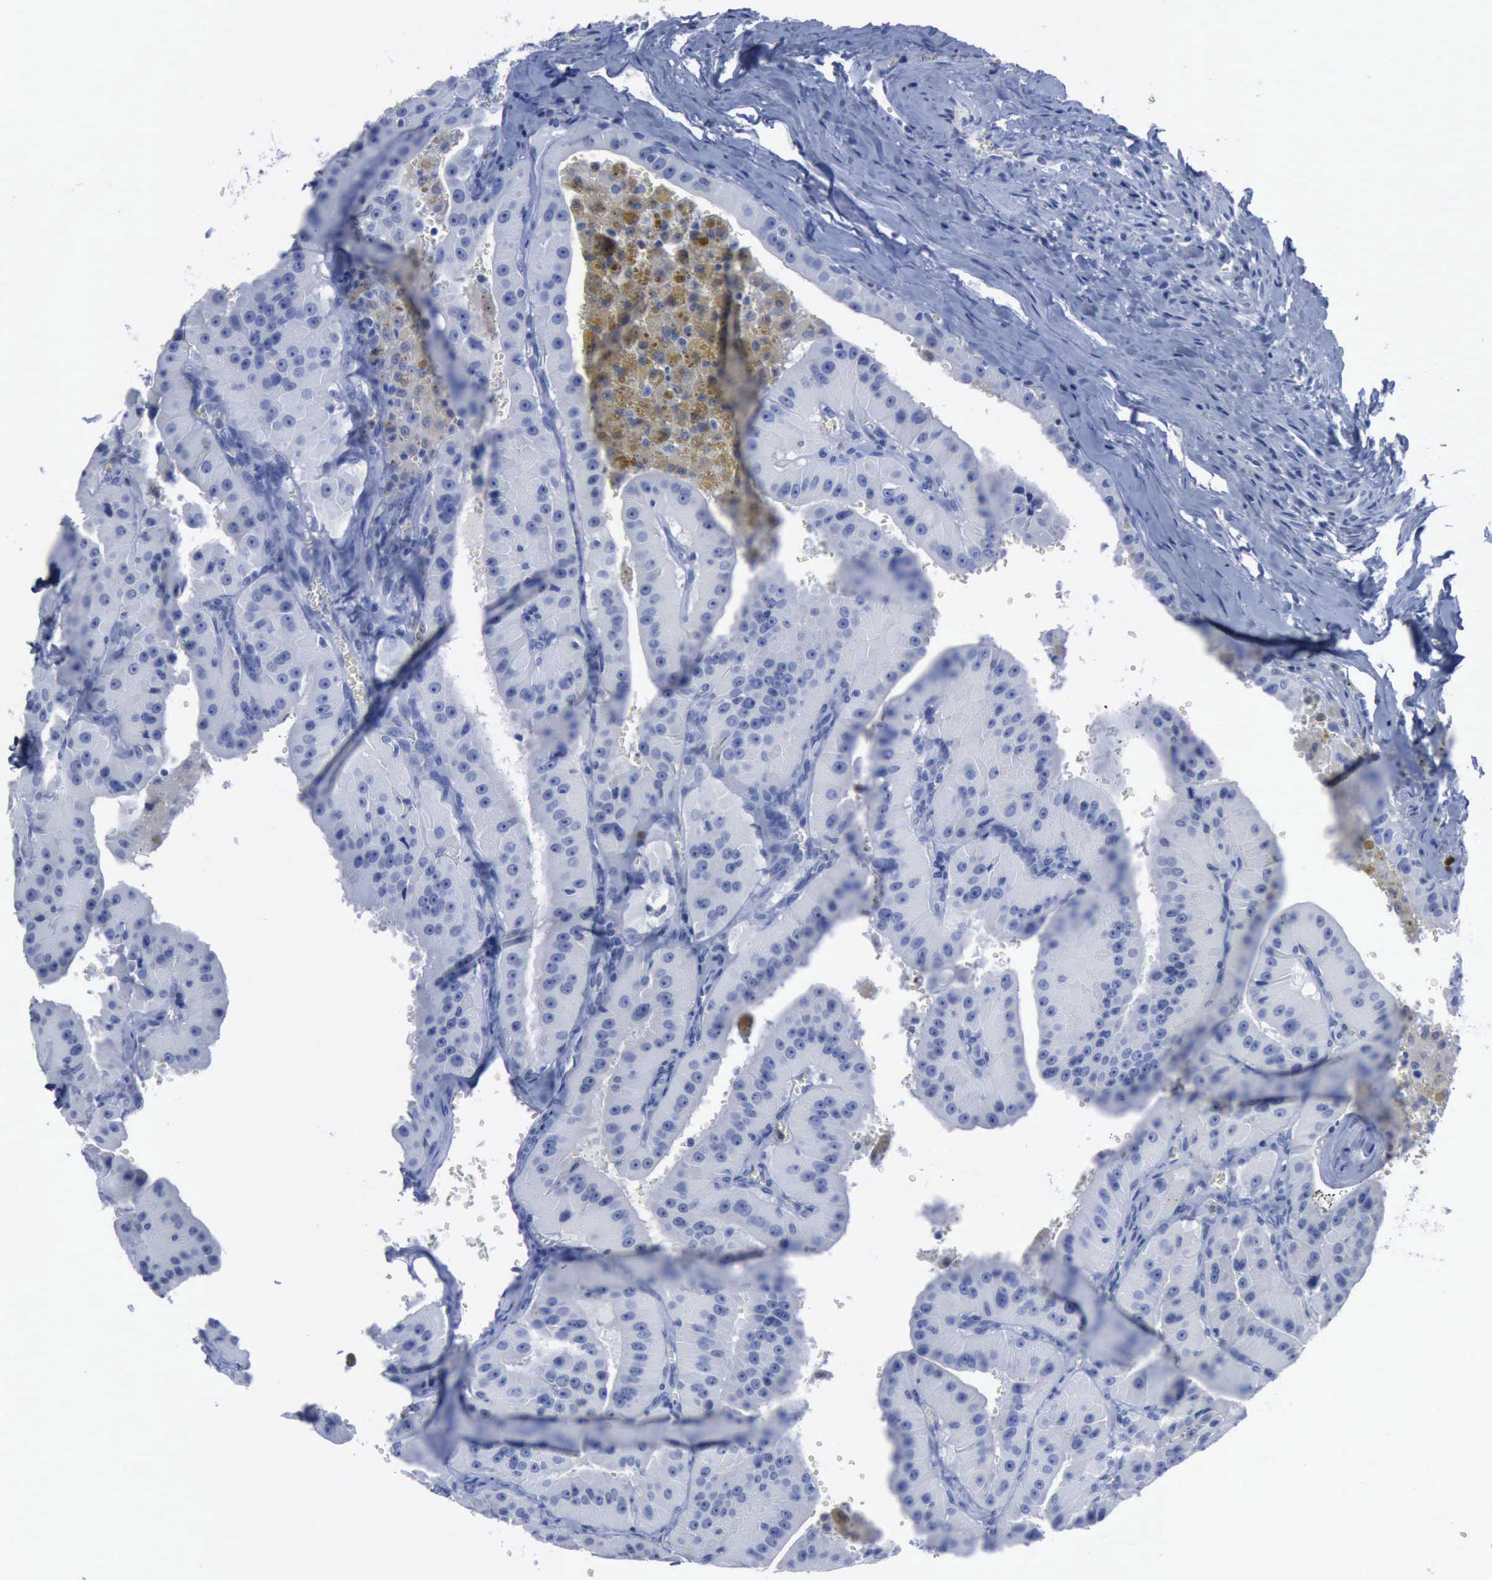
{"staining": {"intensity": "negative", "quantity": "none", "location": "none"}, "tissue": "thyroid cancer", "cell_type": "Tumor cells", "image_type": "cancer", "snomed": [{"axis": "morphology", "description": "Carcinoma, NOS"}, {"axis": "topography", "description": "Thyroid gland"}], "caption": "The IHC image has no significant expression in tumor cells of thyroid carcinoma tissue.", "gene": "CSTA", "patient": {"sex": "male", "age": 76}}